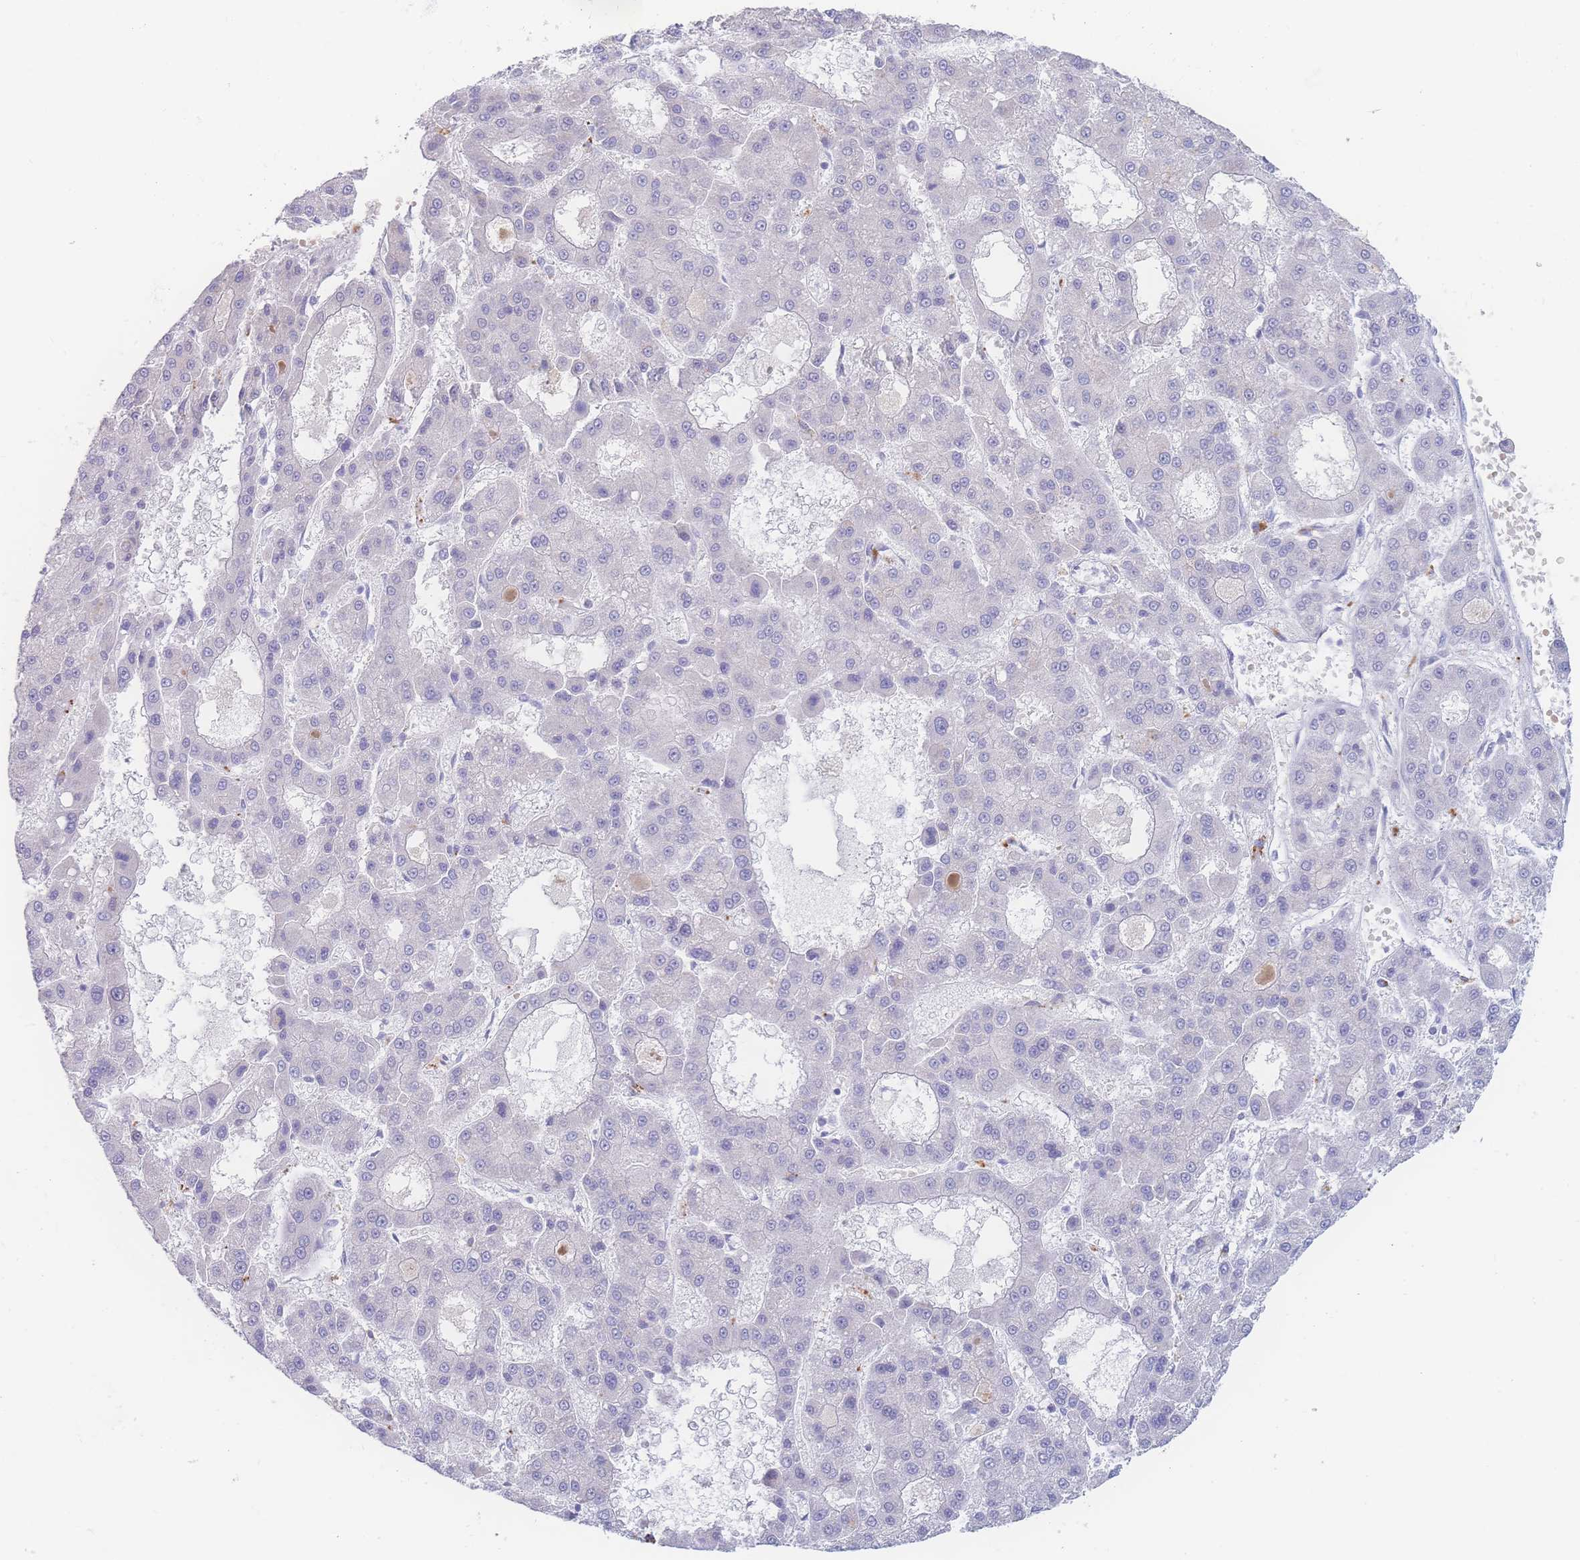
{"staining": {"intensity": "negative", "quantity": "none", "location": "none"}, "tissue": "liver cancer", "cell_type": "Tumor cells", "image_type": "cancer", "snomed": [{"axis": "morphology", "description": "Carcinoma, Hepatocellular, NOS"}, {"axis": "topography", "description": "Liver"}], "caption": "Tumor cells are negative for protein expression in human liver cancer (hepatocellular carcinoma). Brightfield microscopy of immunohistochemistry (IHC) stained with DAB (brown) and hematoxylin (blue), captured at high magnification.", "gene": "PRSS22", "patient": {"sex": "male", "age": 70}}